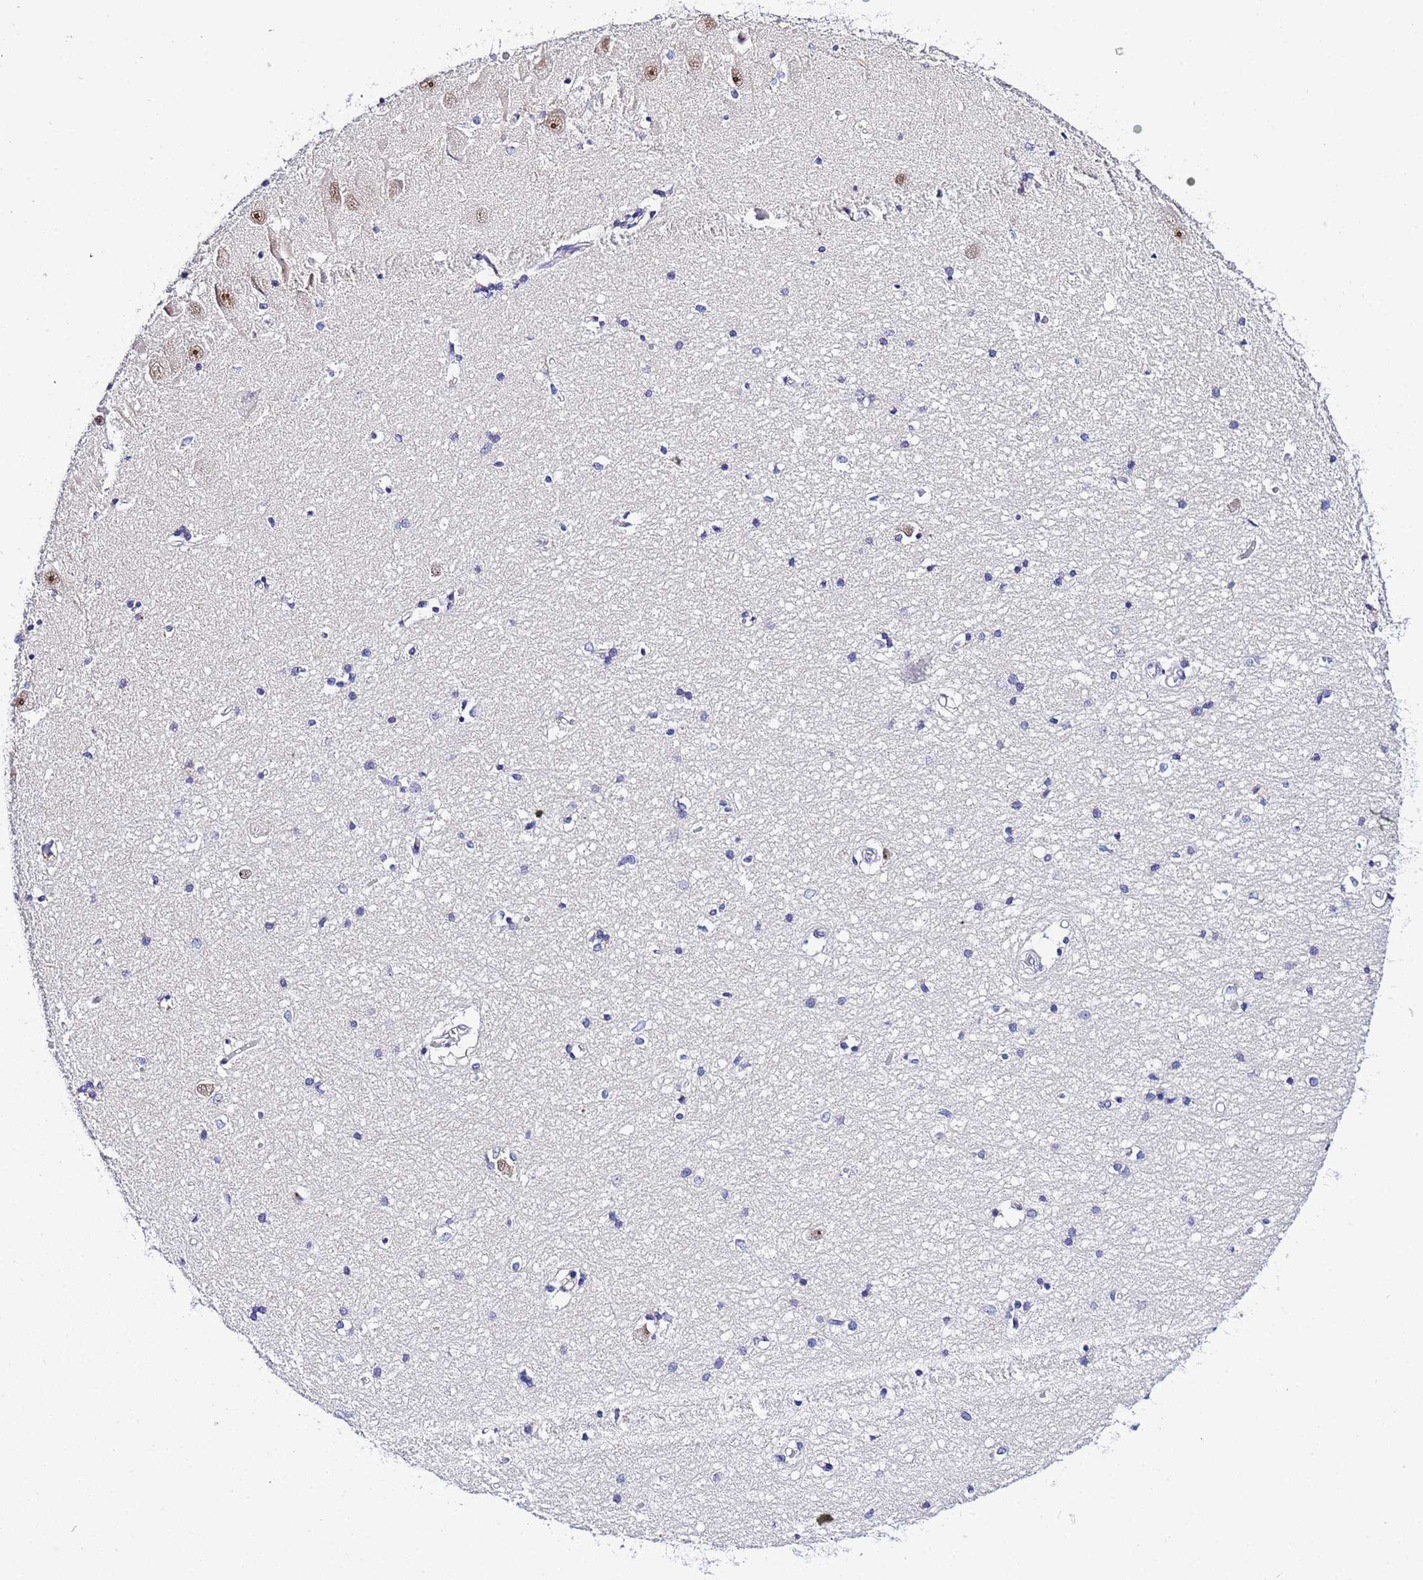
{"staining": {"intensity": "negative", "quantity": "none", "location": "none"}, "tissue": "hippocampus", "cell_type": "Glial cells", "image_type": "normal", "snomed": [{"axis": "morphology", "description": "Normal tissue, NOS"}, {"axis": "topography", "description": "Hippocampus"}], "caption": "IHC of unremarkable hippocampus reveals no staining in glial cells. (DAB immunohistochemistry (IHC), high magnification).", "gene": "ACTL6B", "patient": {"sex": "male", "age": 45}}